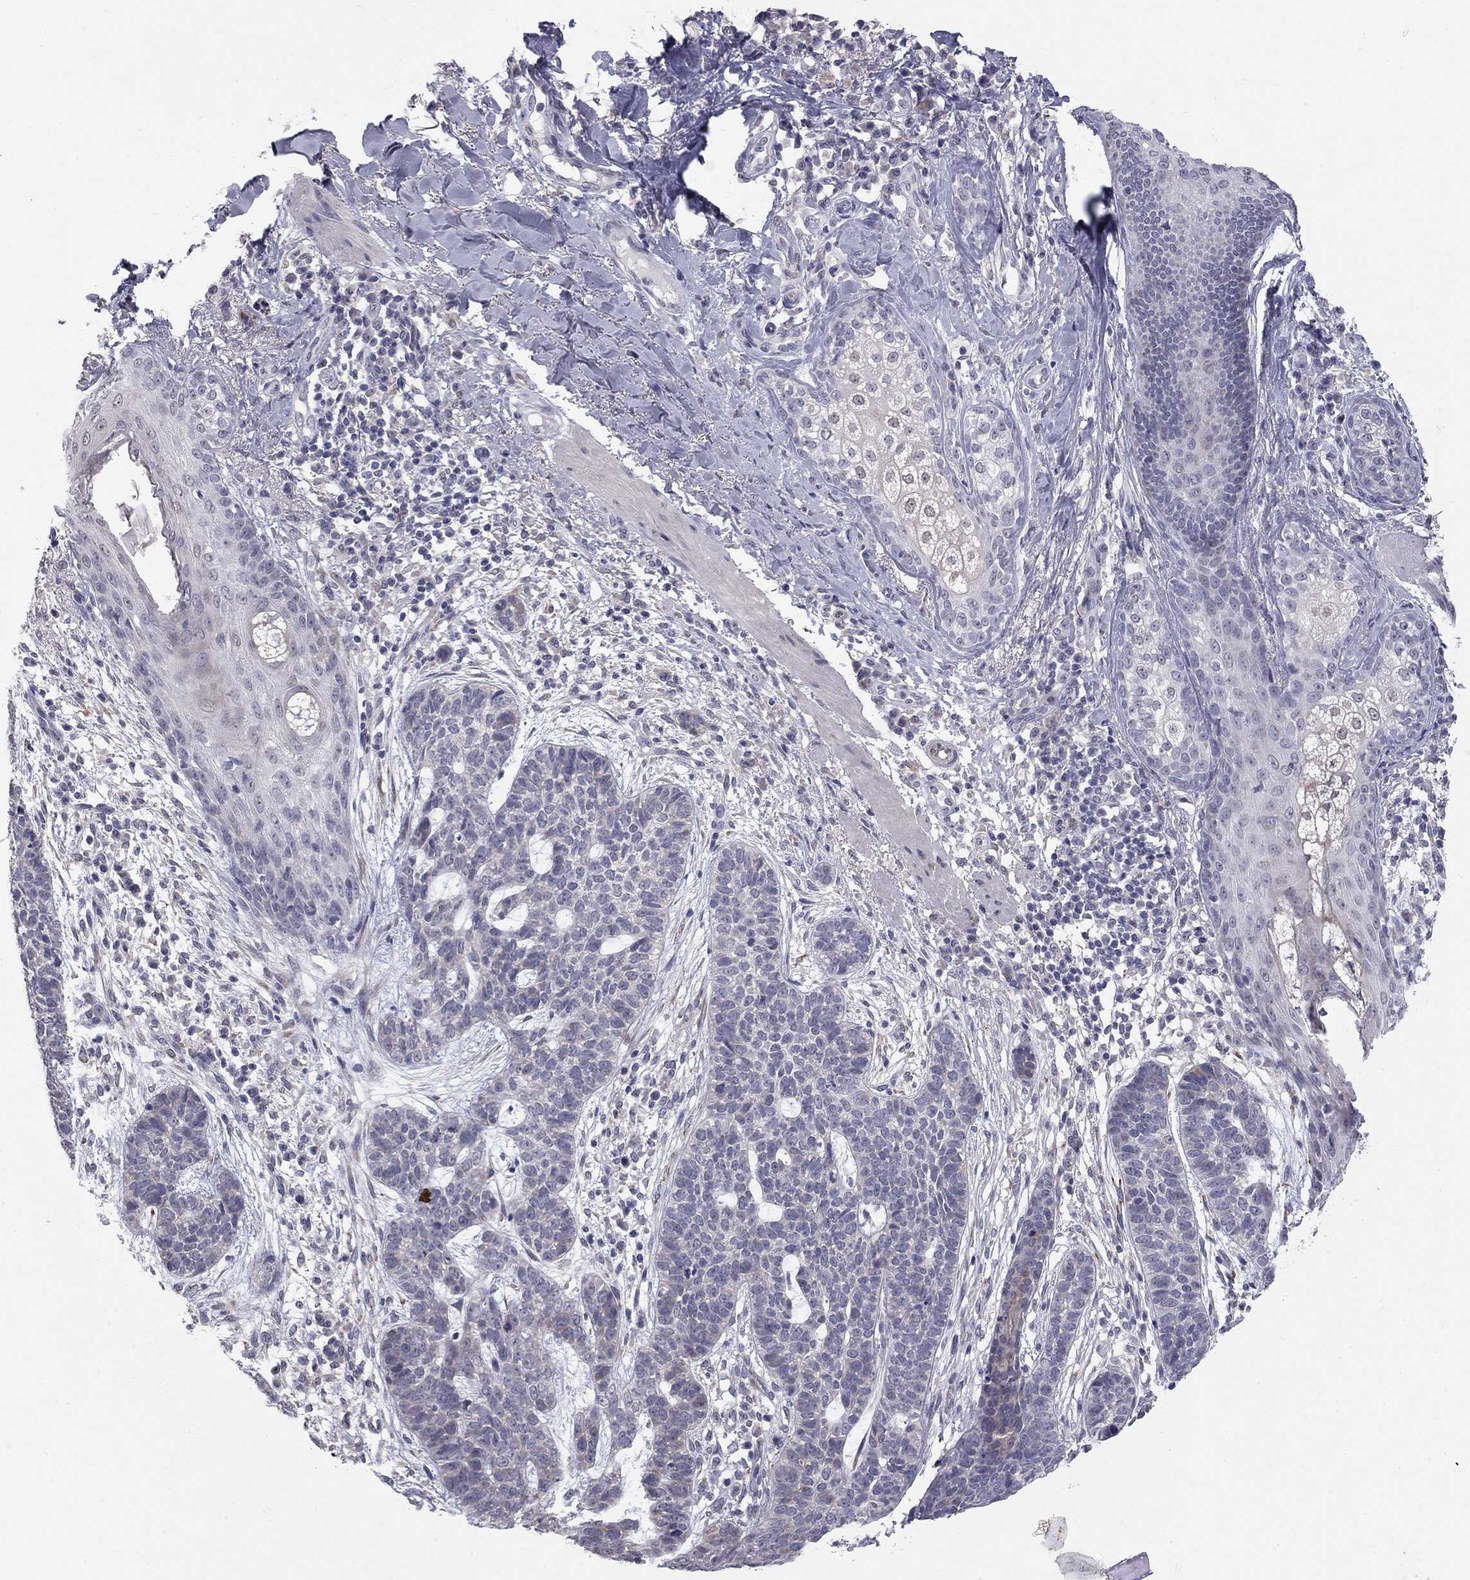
{"staining": {"intensity": "negative", "quantity": "none", "location": "none"}, "tissue": "skin cancer", "cell_type": "Tumor cells", "image_type": "cancer", "snomed": [{"axis": "morphology", "description": "Squamous cell carcinoma, NOS"}, {"axis": "topography", "description": "Skin"}], "caption": "IHC of human skin cancer (squamous cell carcinoma) displays no positivity in tumor cells.", "gene": "PRRT2", "patient": {"sex": "male", "age": 88}}